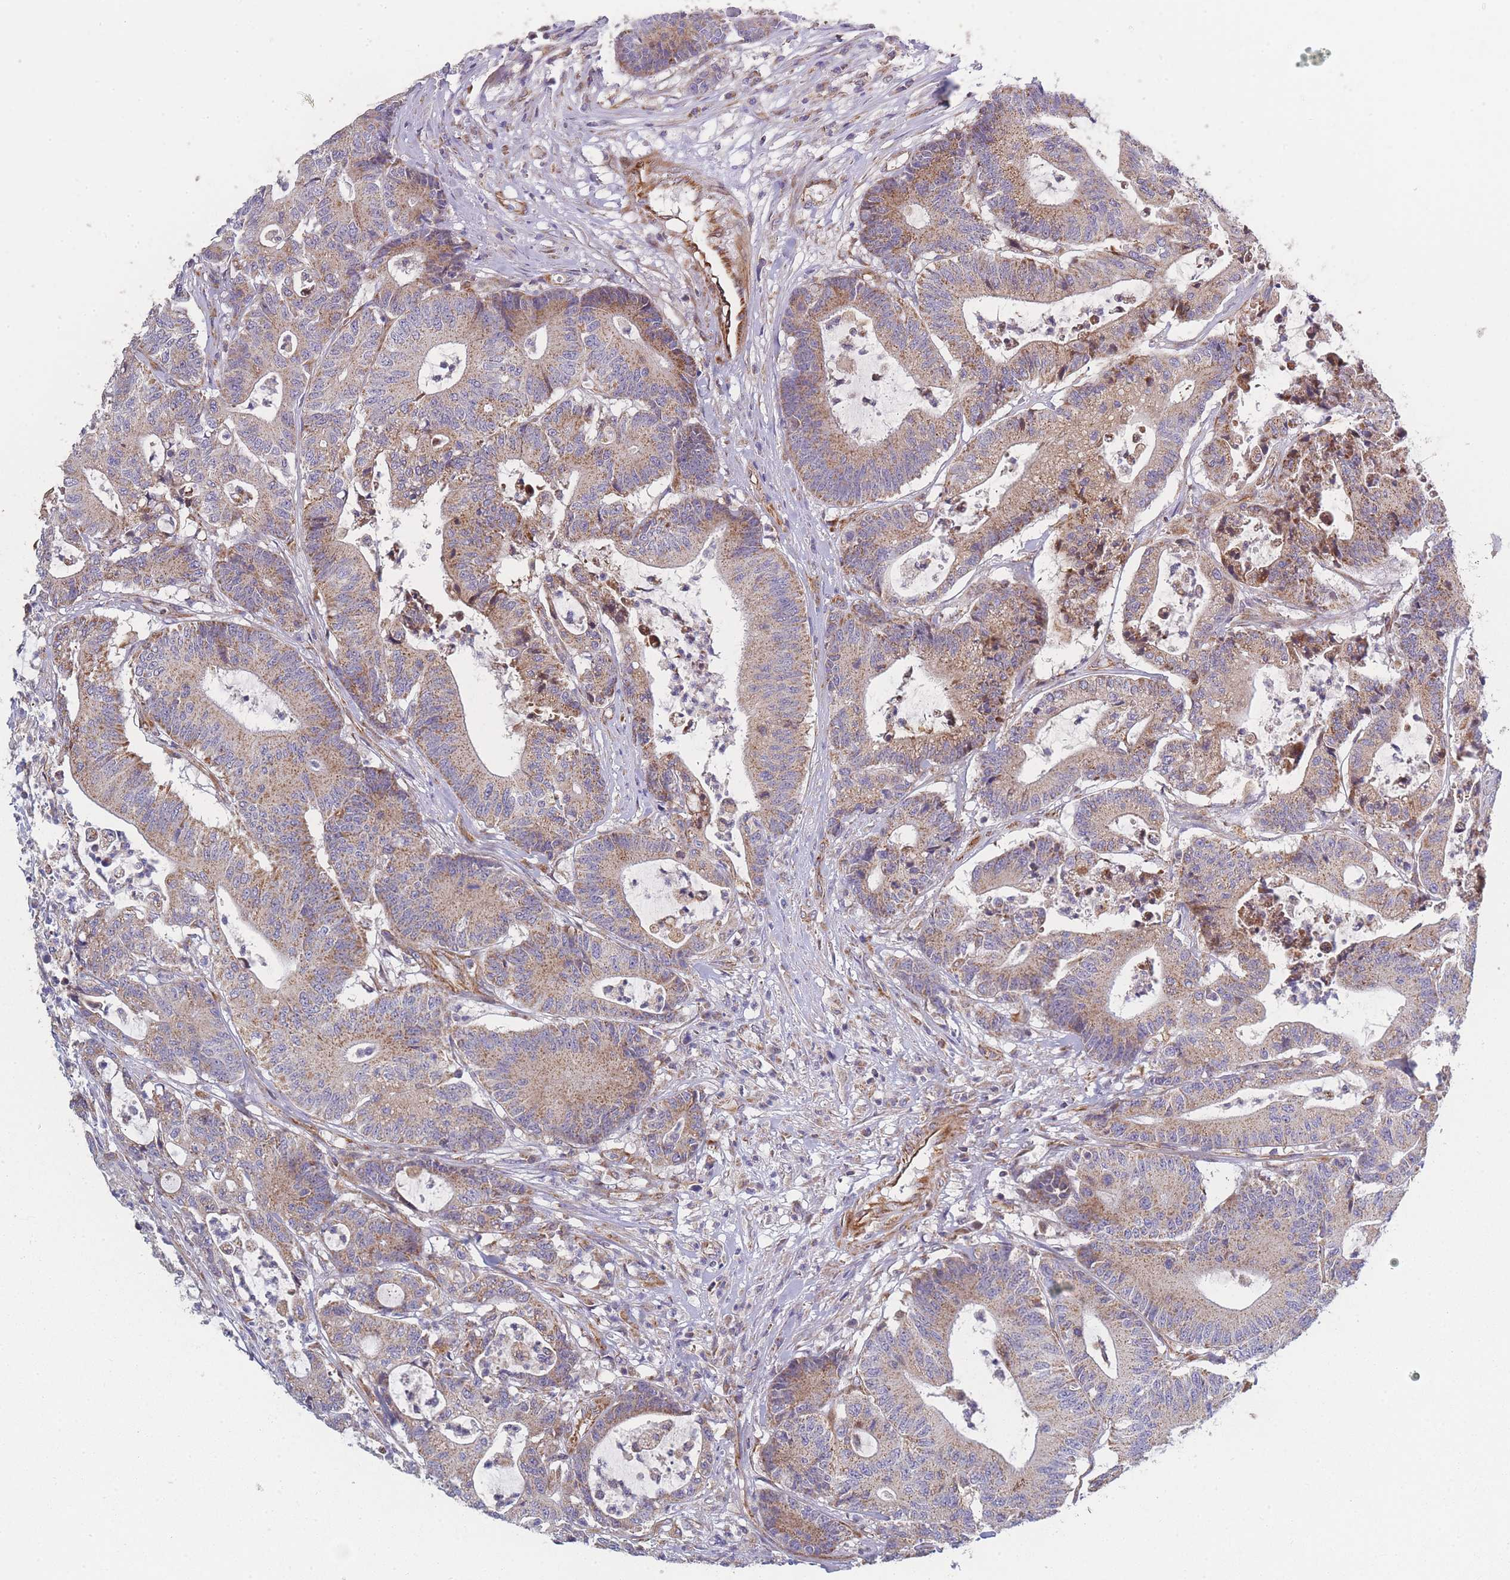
{"staining": {"intensity": "moderate", "quantity": ">75%", "location": "cytoplasmic/membranous"}, "tissue": "colorectal cancer", "cell_type": "Tumor cells", "image_type": "cancer", "snomed": [{"axis": "morphology", "description": "Adenocarcinoma, NOS"}, {"axis": "topography", "description": "Colon"}], "caption": "Moderate cytoplasmic/membranous staining for a protein is seen in about >75% of tumor cells of adenocarcinoma (colorectal) using IHC.", "gene": "MTRES1", "patient": {"sex": "female", "age": 84}}